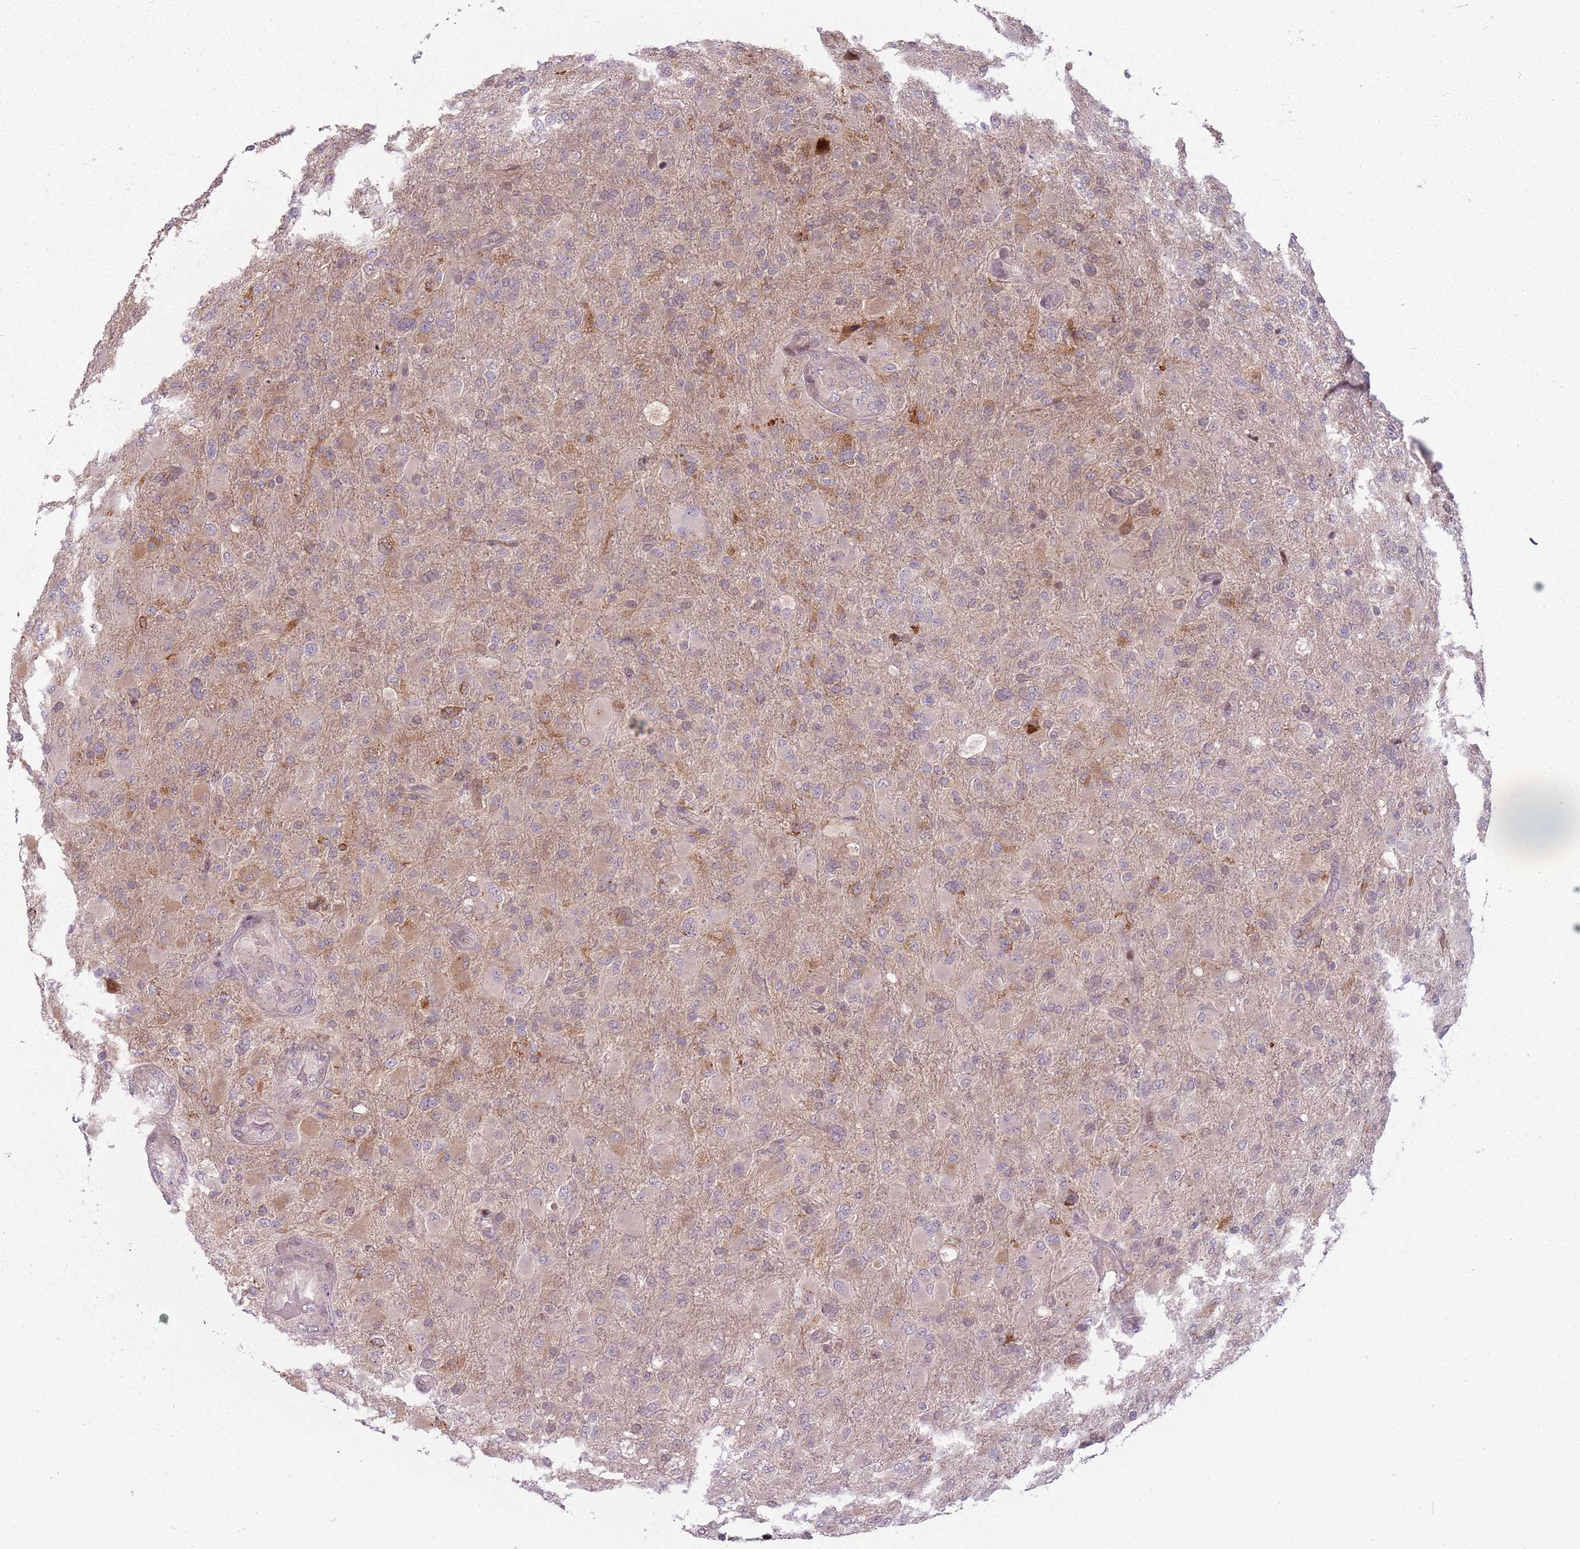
{"staining": {"intensity": "weak", "quantity": "<25%", "location": "cytoplasmic/membranous"}, "tissue": "glioma", "cell_type": "Tumor cells", "image_type": "cancer", "snomed": [{"axis": "morphology", "description": "Glioma, malignant, Low grade"}, {"axis": "topography", "description": "Brain"}], "caption": "Immunohistochemical staining of malignant glioma (low-grade) reveals no significant expression in tumor cells. (IHC, brightfield microscopy, high magnification).", "gene": "ADGRG1", "patient": {"sex": "male", "age": 65}}